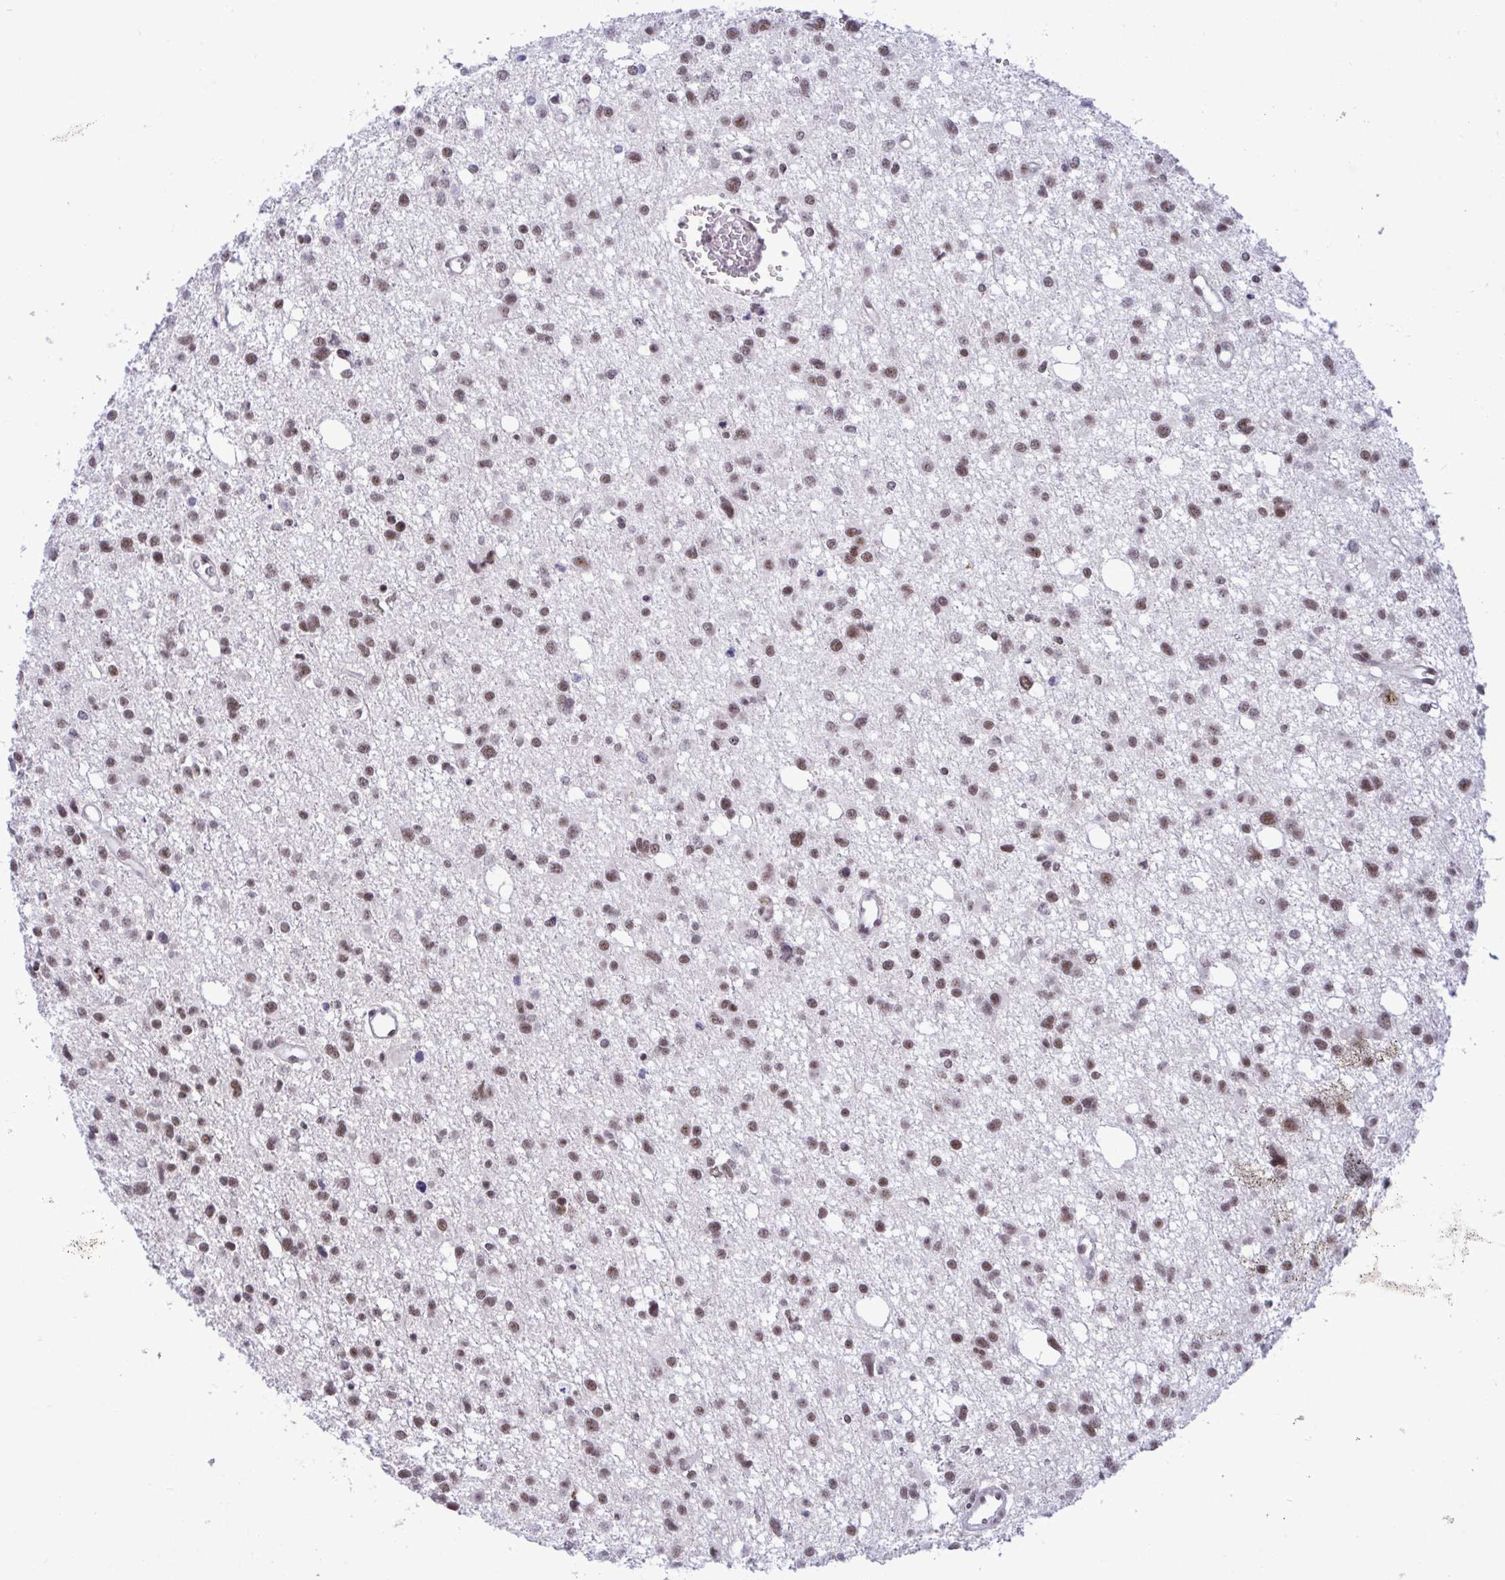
{"staining": {"intensity": "moderate", "quantity": ">75%", "location": "nuclear"}, "tissue": "glioma", "cell_type": "Tumor cells", "image_type": "cancer", "snomed": [{"axis": "morphology", "description": "Glioma, malignant, High grade"}, {"axis": "topography", "description": "Brain"}], "caption": "DAB (3,3'-diaminobenzidine) immunohistochemical staining of glioma demonstrates moderate nuclear protein staining in about >75% of tumor cells.", "gene": "WBP11", "patient": {"sex": "male", "age": 23}}